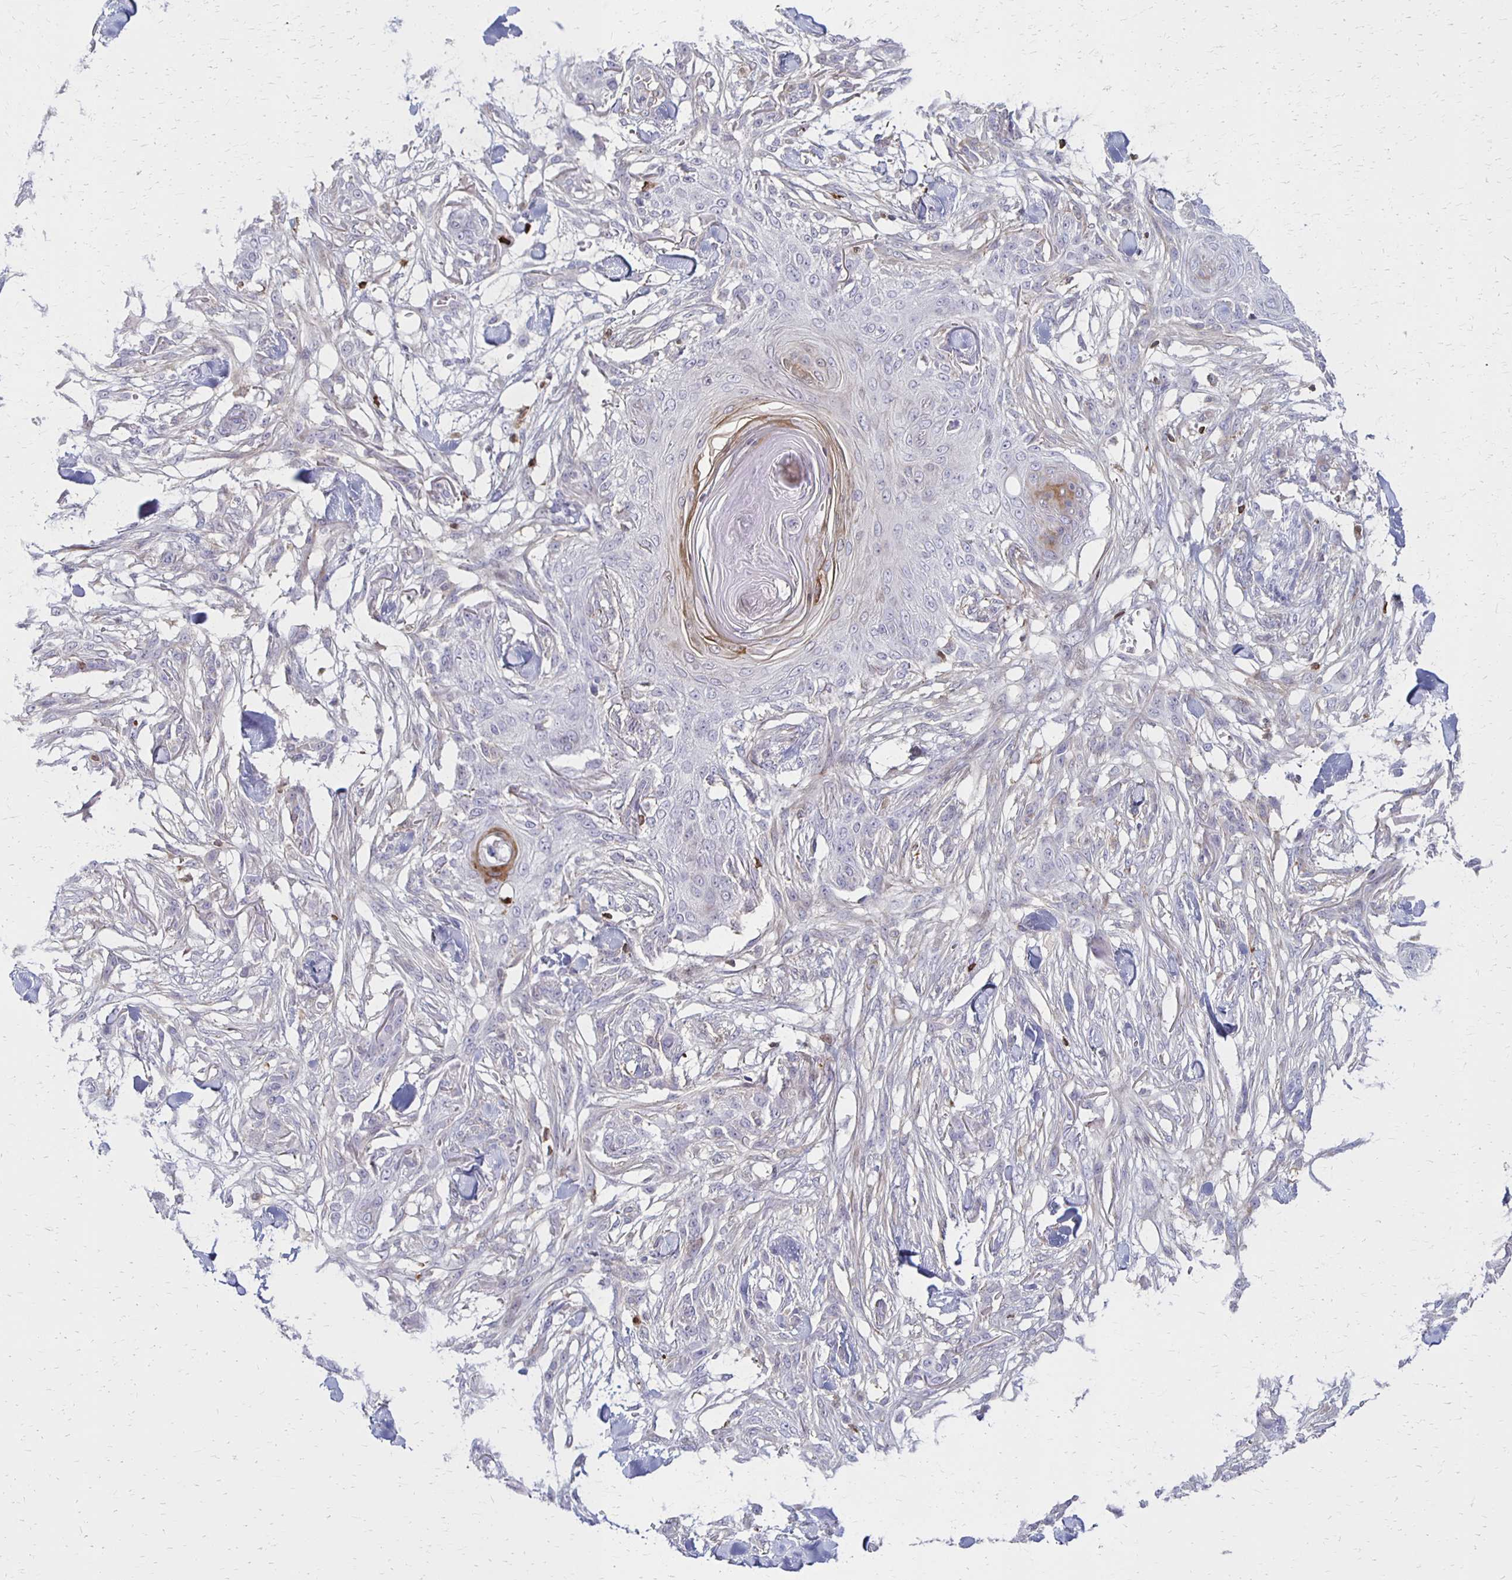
{"staining": {"intensity": "negative", "quantity": "none", "location": "none"}, "tissue": "skin cancer", "cell_type": "Tumor cells", "image_type": "cancer", "snomed": [{"axis": "morphology", "description": "Squamous cell carcinoma, NOS"}, {"axis": "topography", "description": "Skin"}], "caption": "Tumor cells show no significant positivity in squamous cell carcinoma (skin).", "gene": "CCL21", "patient": {"sex": "female", "age": 59}}